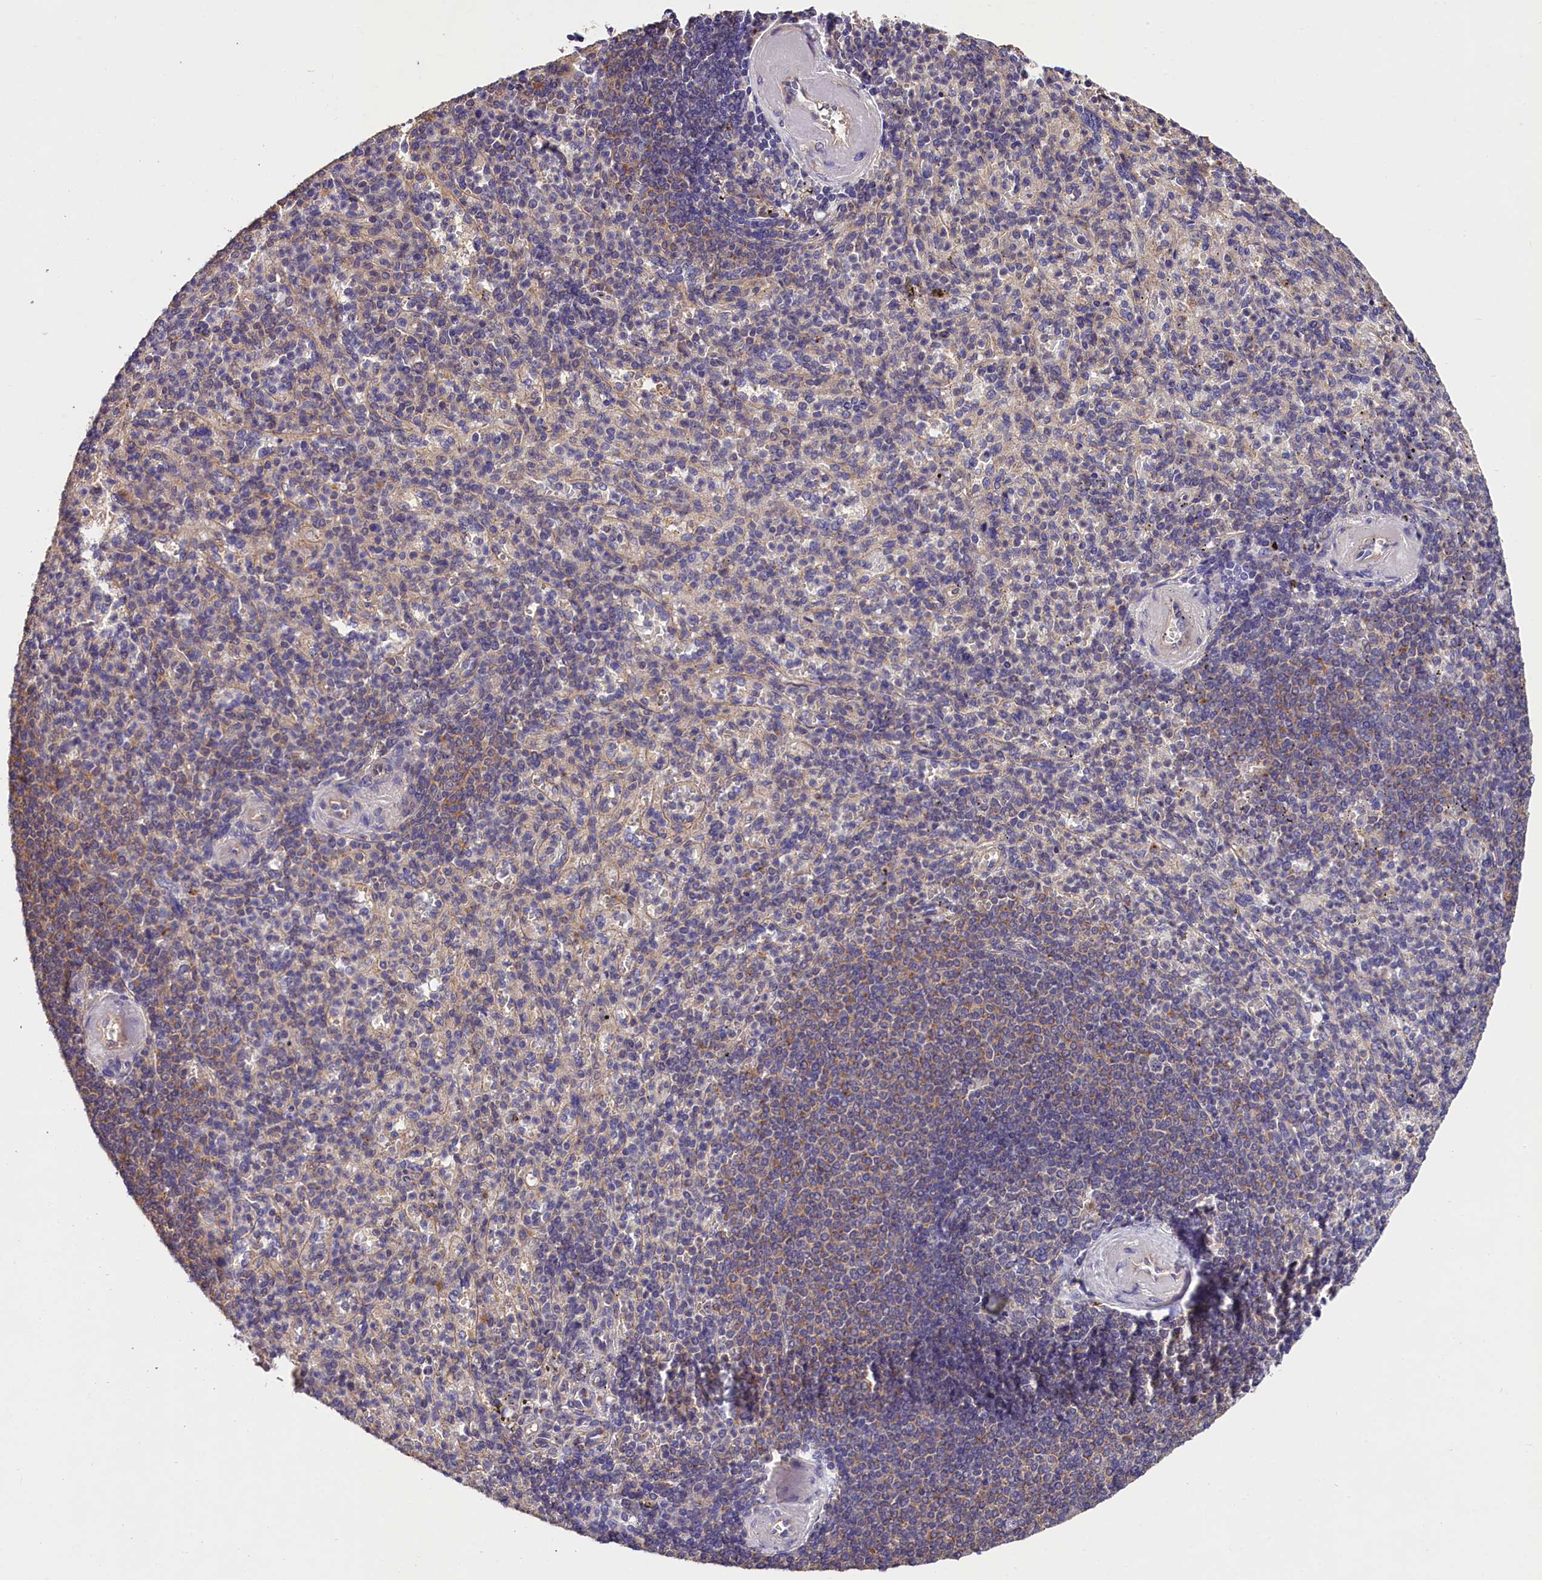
{"staining": {"intensity": "negative", "quantity": "none", "location": "none"}, "tissue": "spleen", "cell_type": "Cells in red pulp", "image_type": "normal", "snomed": [{"axis": "morphology", "description": "Normal tissue, NOS"}, {"axis": "topography", "description": "Spleen"}], "caption": "IHC photomicrograph of normal spleen: human spleen stained with DAB demonstrates no significant protein positivity in cells in red pulp.", "gene": "OAS3", "patient": {"sex": "female", "age": 74}}